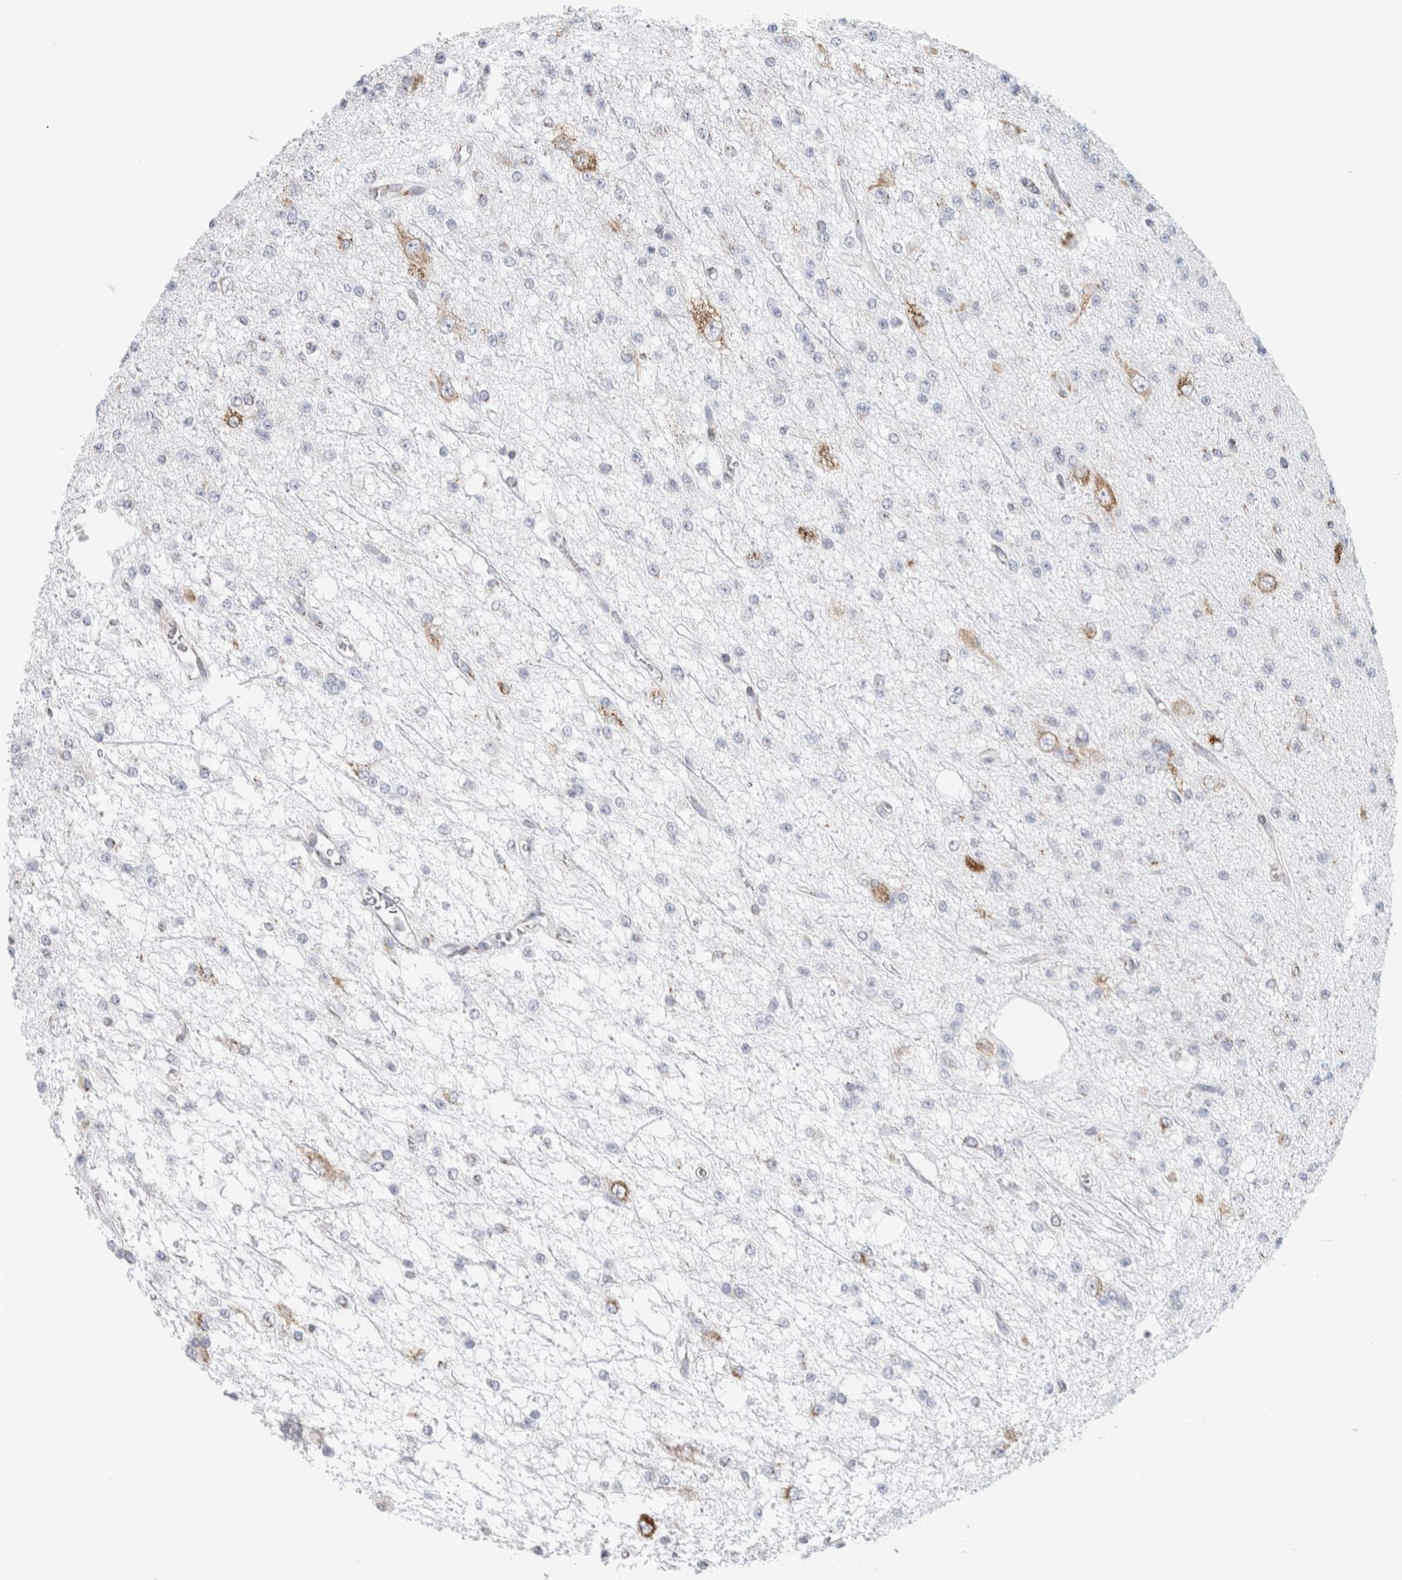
{"staining": {"intensity": "negative", "quantity": "none", "location": "none"}, "tissue": "glioma", "cell_type": "Tumor cells", "image_type": "cancer", "snomed": [{"axis": "morphology", "description": "Glioma, malignant, Low grade"}, {"axis": "topography", "description": "Brain"}], "caption": "A histopathology image of low-grade glioma (malignant) stained for a protein demonstrates no brown staining in tumor cells. (Stains: DAB immunohistochemistry with hematoxylin counter stain, Microscopy: brightfield microscopy at high magnification).", "gene": "MCFD2", "patient": {"sex": "male", "age": 38}}